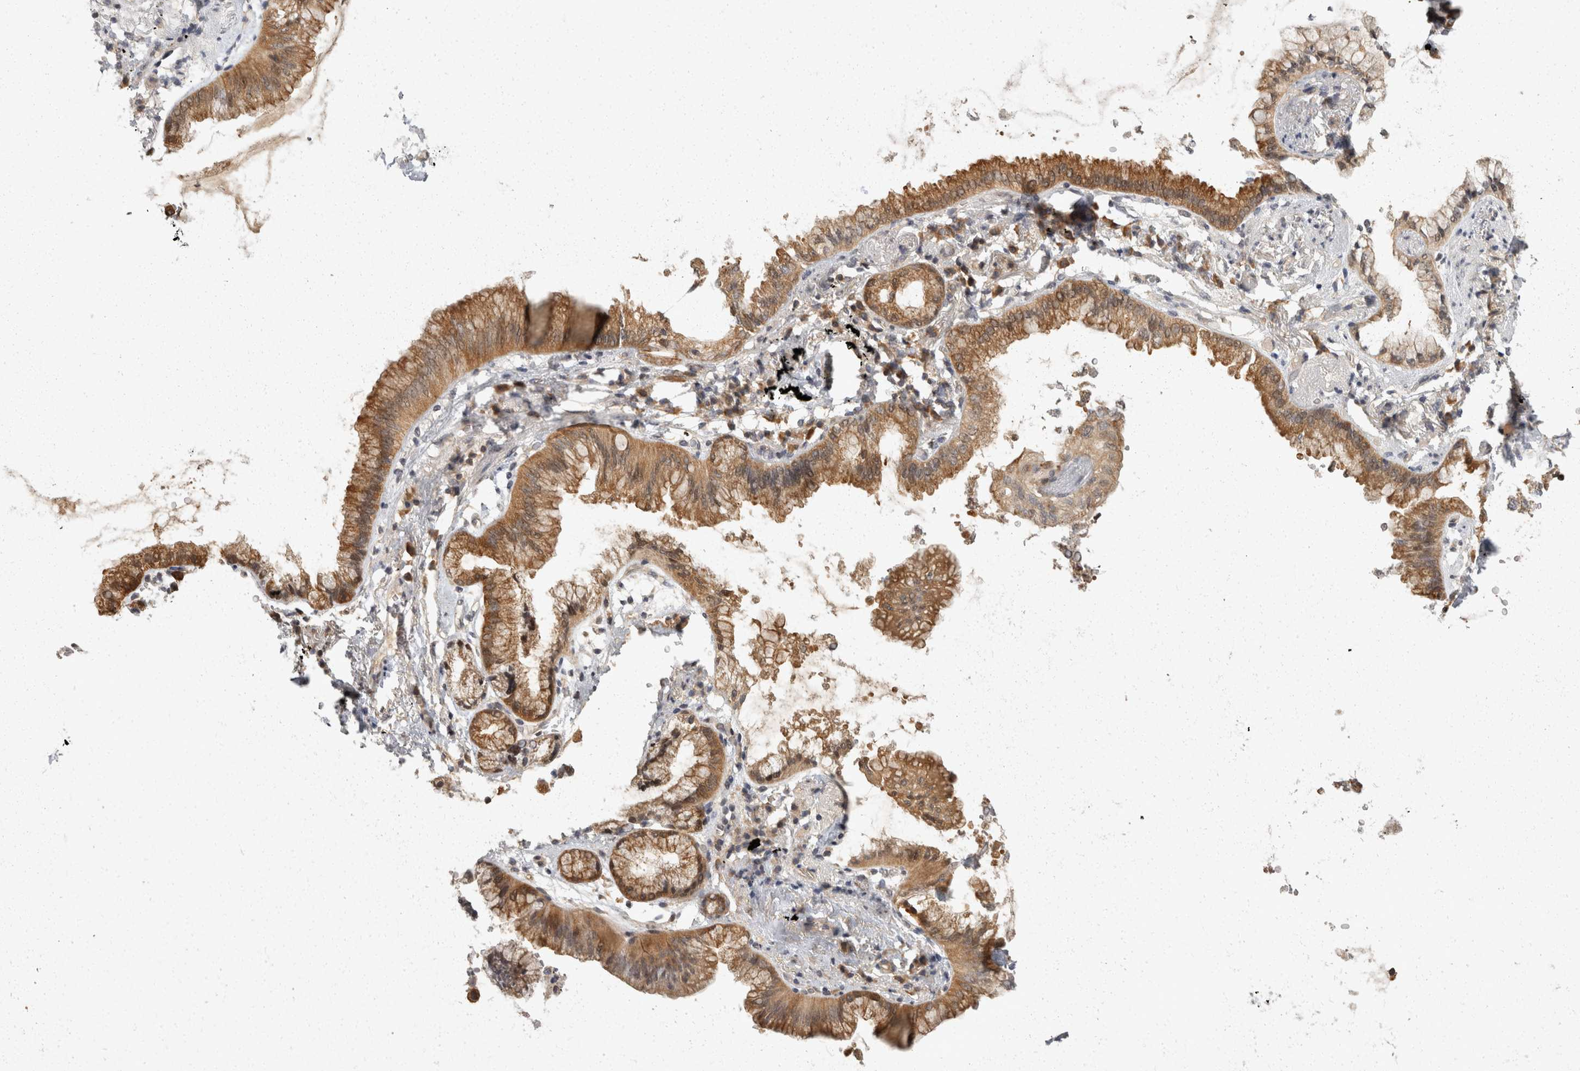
{"staining": {"intensity": "moderate", "quantity": ">75%", "location": "cytoplasmic/membranous"}, "tissue": "lung cancer", "cell_type": "Tumor cells", "image_type": "cancer", "snomed": [{"axis": "morphology", "description": "Adenocarcinoma, NOS"}, {"axis": "topography", "description": "Lung"}], "caption": "Lung adenocarcinoma stained for a protein exhibits moderate cytoplasmic/membranous positivity in tumor cells. The staining is performed using DAB brown chromogen to label protein expression. The nuclei are counter-stained blue using hematoxylin.", "gene": "ACAT2", "patient": {"sex": "female", "age": 70}}